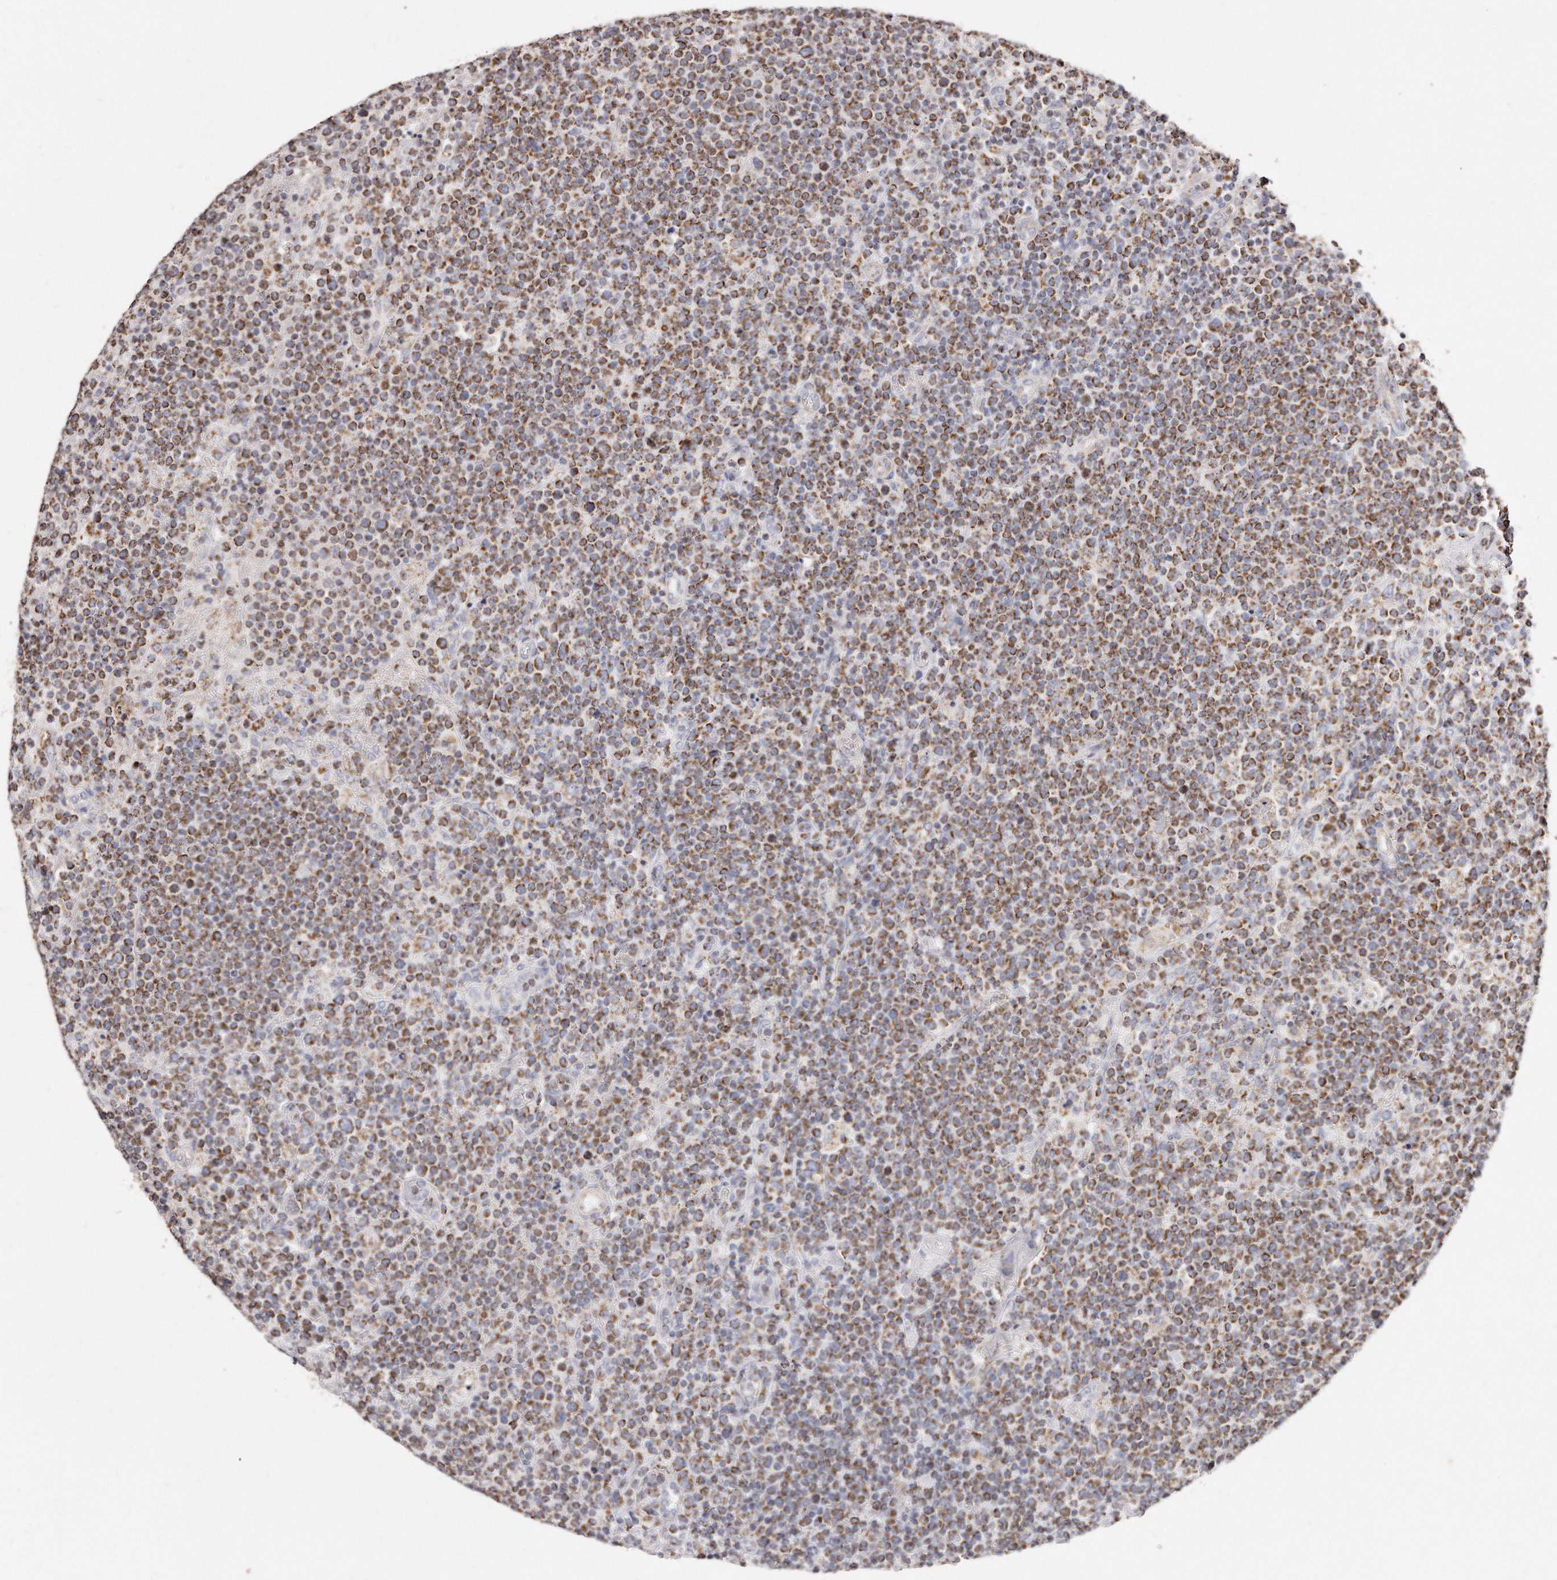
{"staining": {"intensity": "moderate", "quantity": ">75%", "location": "cytoplasmic/membranous"}, "tissue": "lymphoma", "cell_type": "Tumor cells", "image_type": "cancer", "snomed": [{"axis": "morphology", "description": "Malignant lymphoma, non-Hodgkin's type, High grade"}, {"axis": "topography", "description": "Lymph node"}], "caption": "High-power microscopy captured an immunohistochemistry photomicrograph of lymphoma, revealing moderate cytoplasmic/membranous staining in about >75% of tumor cells.", "gene": "RTKN", "patient": {"sex": "male", "age": 61}}